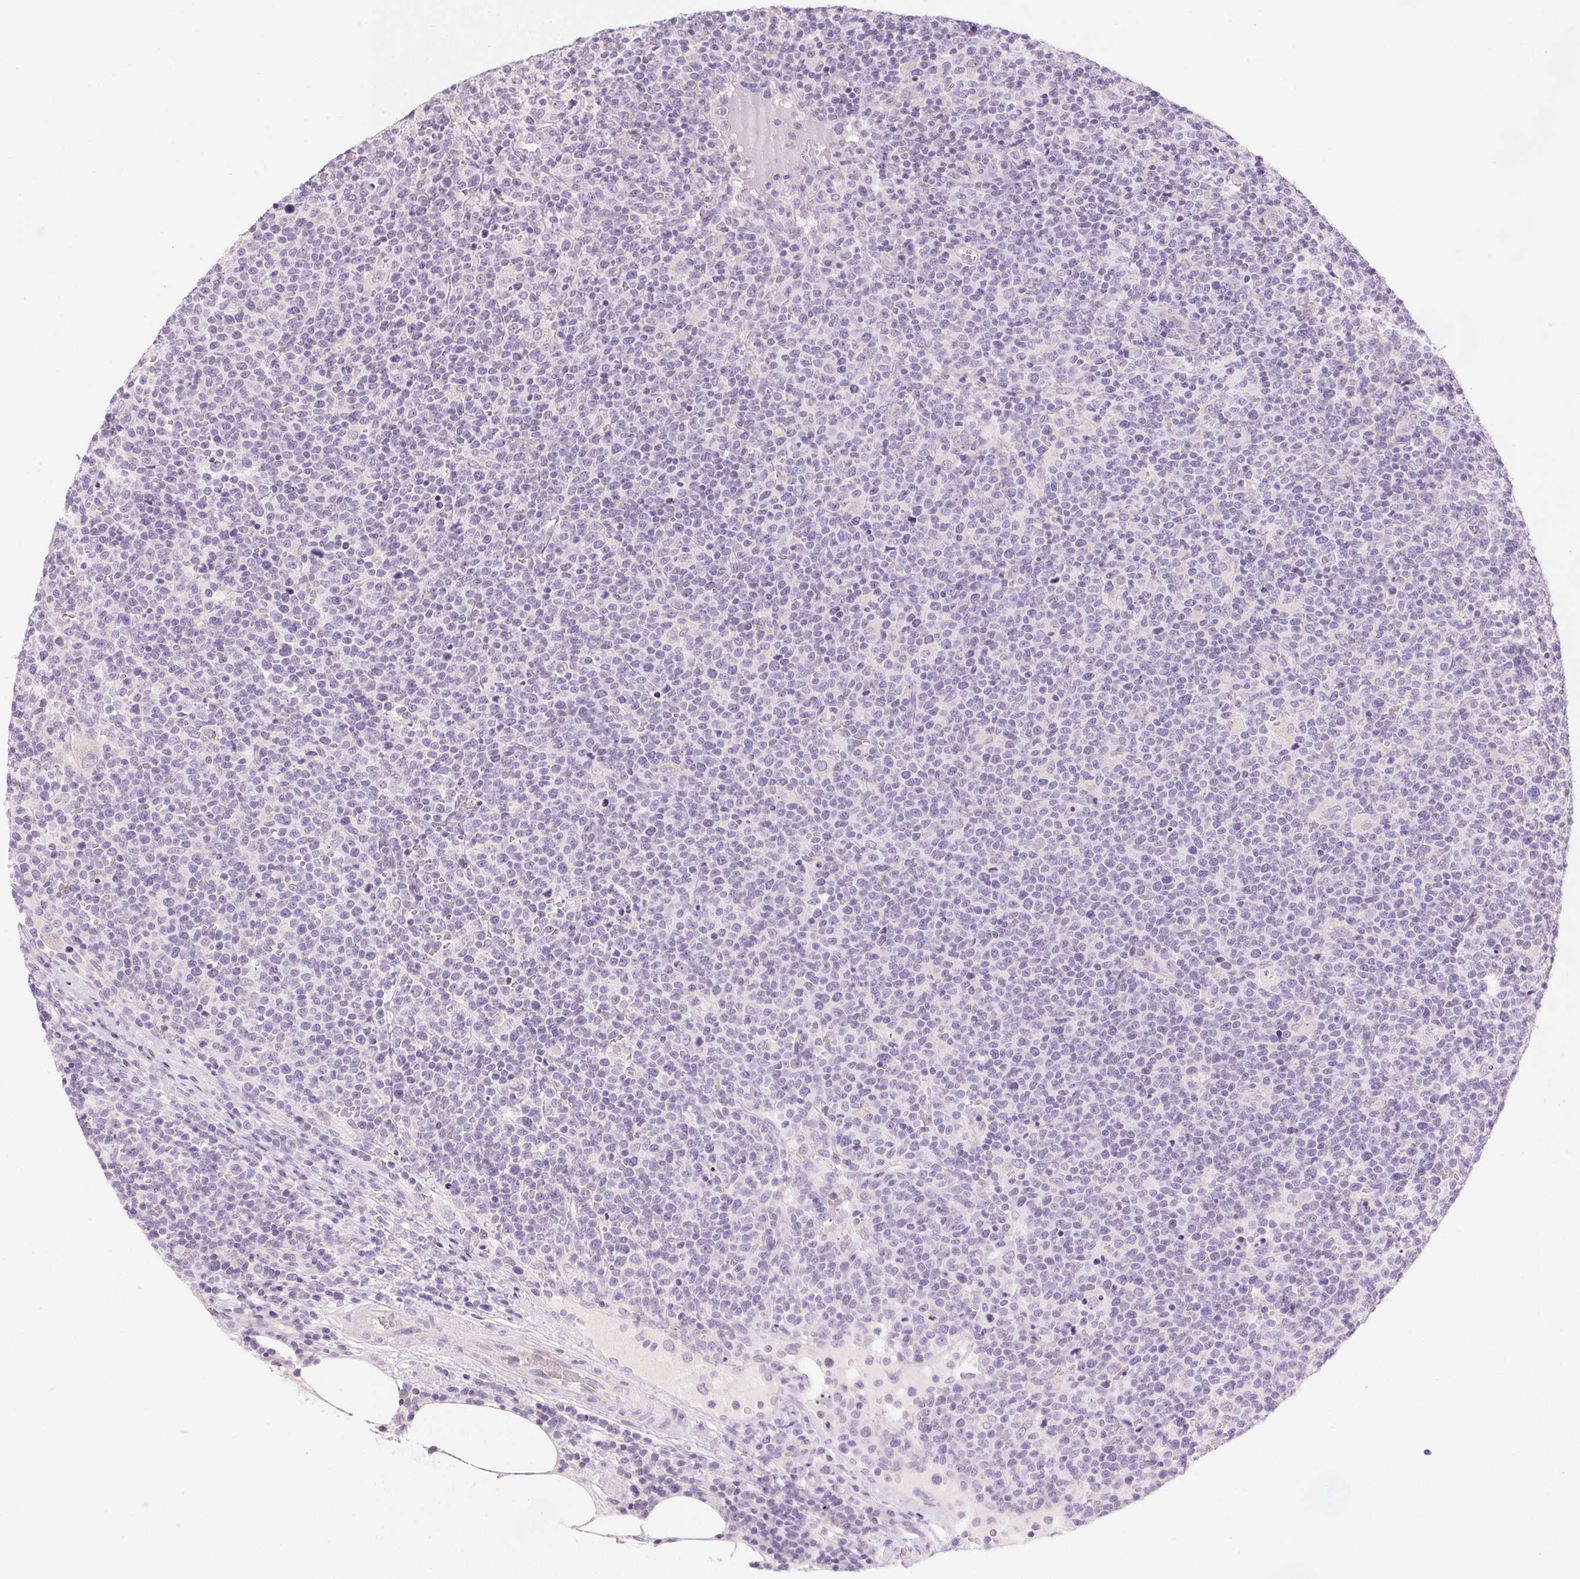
{"staining": {"intensity": "negative", "quantity": "none", "location": "none"}, "tissue": "lymphoma", "cell_type": "Tumor cells", "image_type": "cancer", "snomed": [{"axis": "morphology", "description": "Malignant lymphoma, non-Hodgkin's type, High grade"}, {"axis": "topography", "description": "Lymph node"}], "caption": "The photomicrograph shows no significant staining in tumor cells of lymphoma.", "gene": "HSD17B2", "patient": {"sex": "male", "age": 61}}